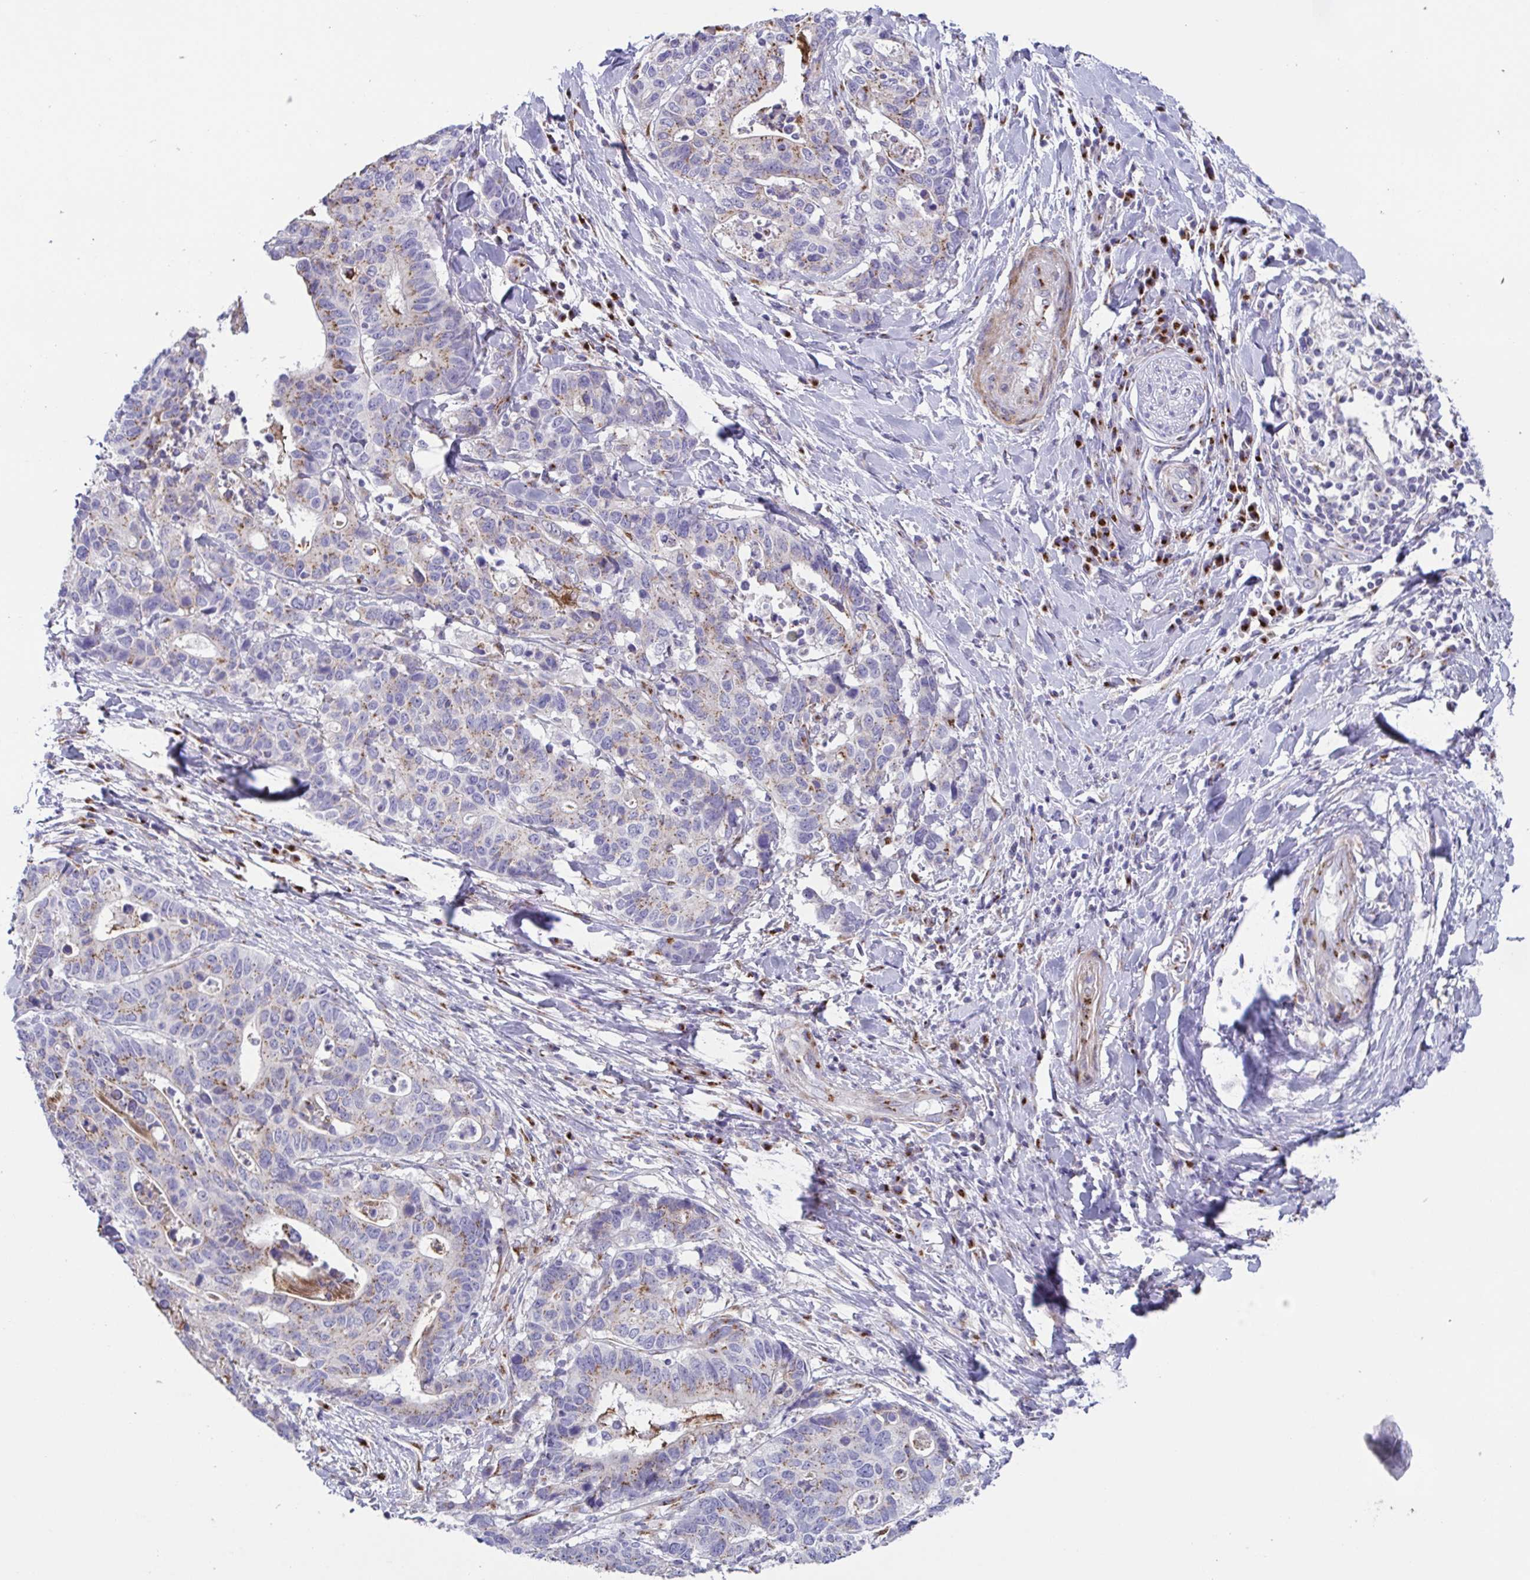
{"staining": {"intensity": "weak", "quantity": "<25%", "location": "cytoplasmic/membranous"}, "tissue": "stomach cancer", "cell_type": "Tumor cells", "image_type": "cancer", "snomed": [{"axis": "morphology", "description": "Adenocarcinoma, NOS"}, {"axis": "topography", "description": "Stomach, upper"}], "caption": "The immunohistochemistry image has no significant positivity in tumor cells of adenocarcinoma (stomach) tissue. Nuclei are stained in blue.", "gene": "COL17A1", "patient": {"sex": "female", "age": 67}}